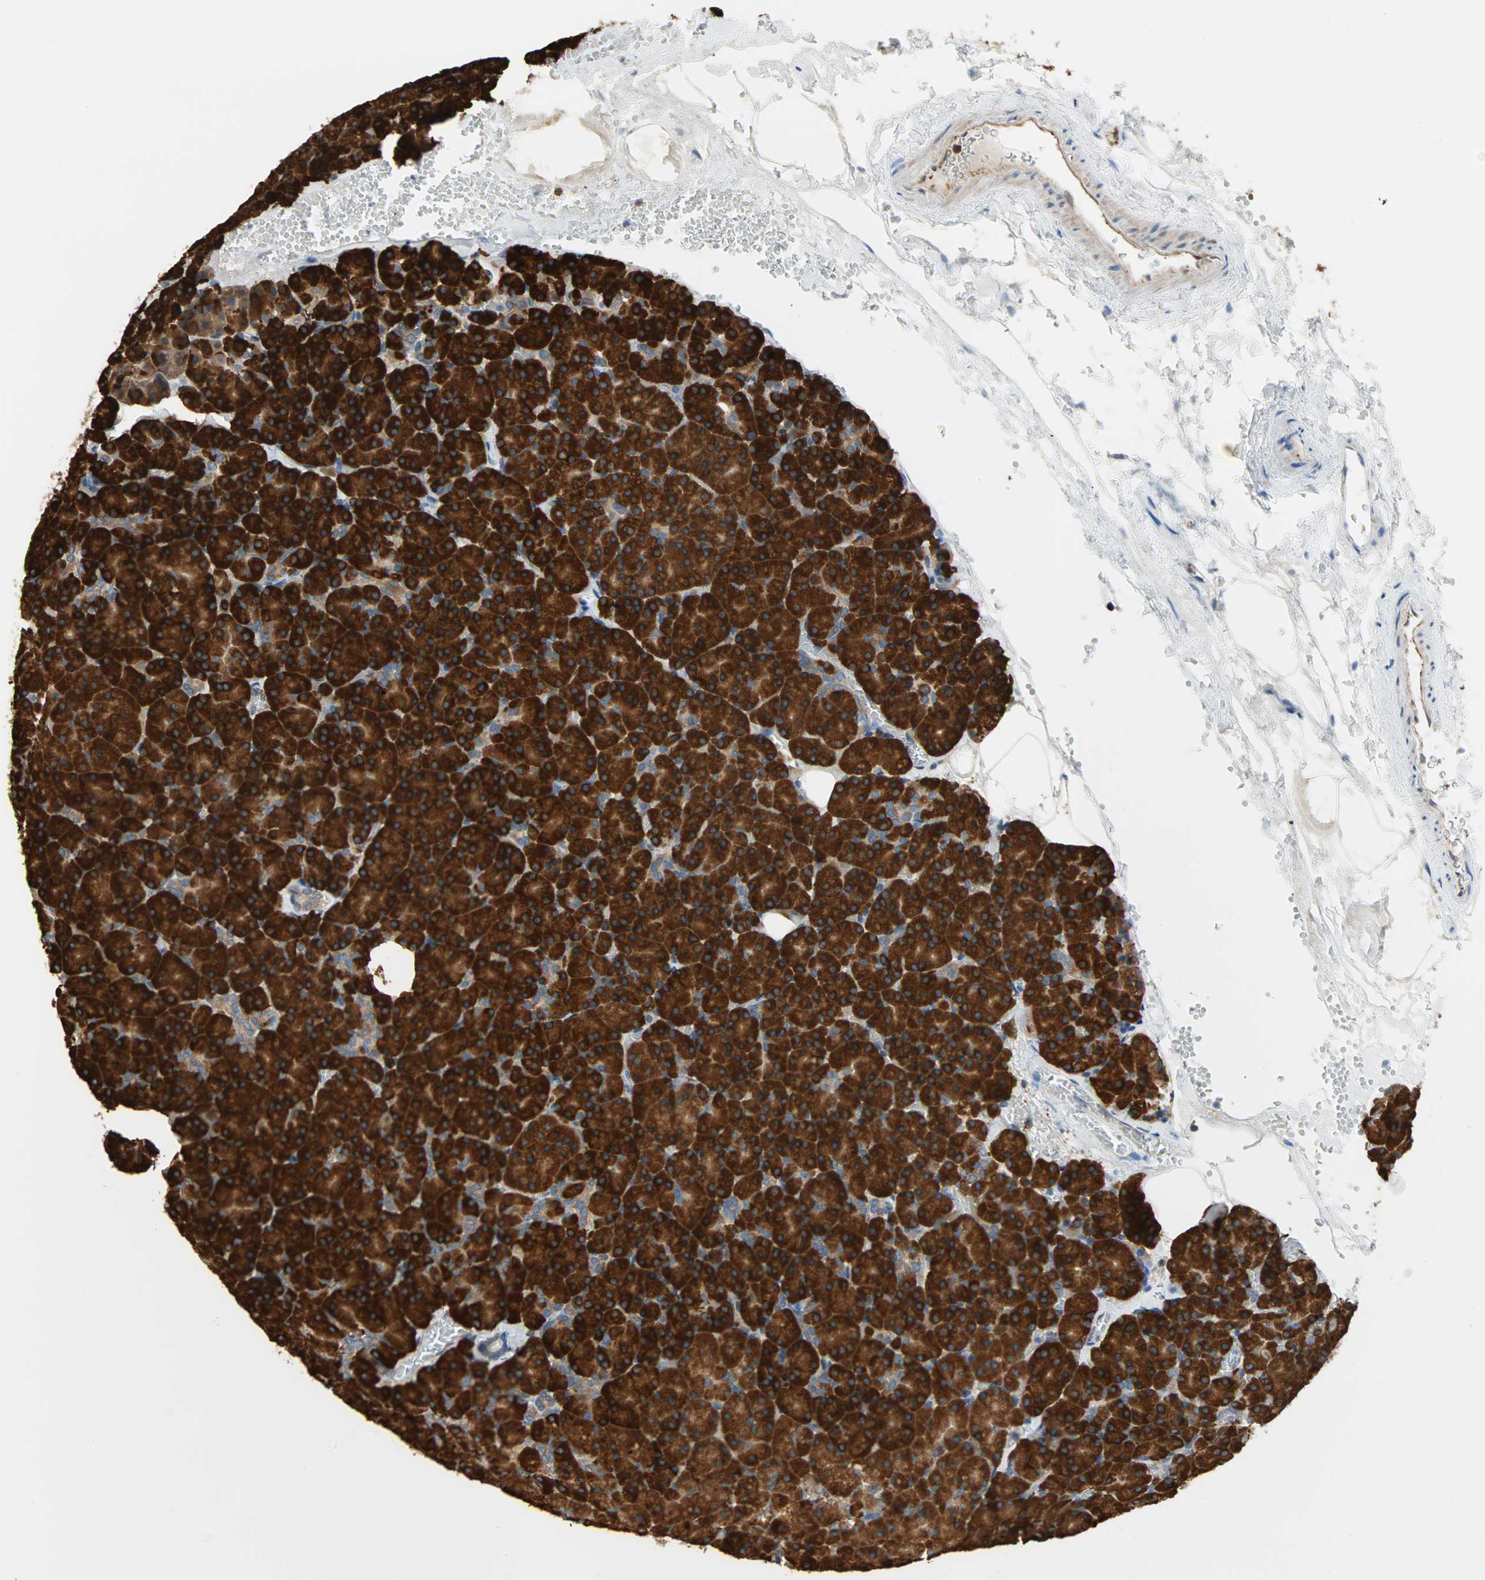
{"staining": {"intensity": "strong", "quantity": ">75%", "location": "cytoplasmic/membranous"}, "tissue": "pancreas", "cell_type": "Exocrine glandular cells", "image_type": "normal", "snomed": [{"axis": "morphology", "description": "Normal tissue, NOS"}, {"axis": "topography", "description": "Pancreas"}], "caption": "The immunohistochemical stain shows strong cytoplasmic/membranous staining in exocrine glandular cells of benign pancreas. (DAB = brown stain, brightfield microscopy at high magnification).", "gene": "EEF2", "patient": {"sex": "female", "age": 35}}